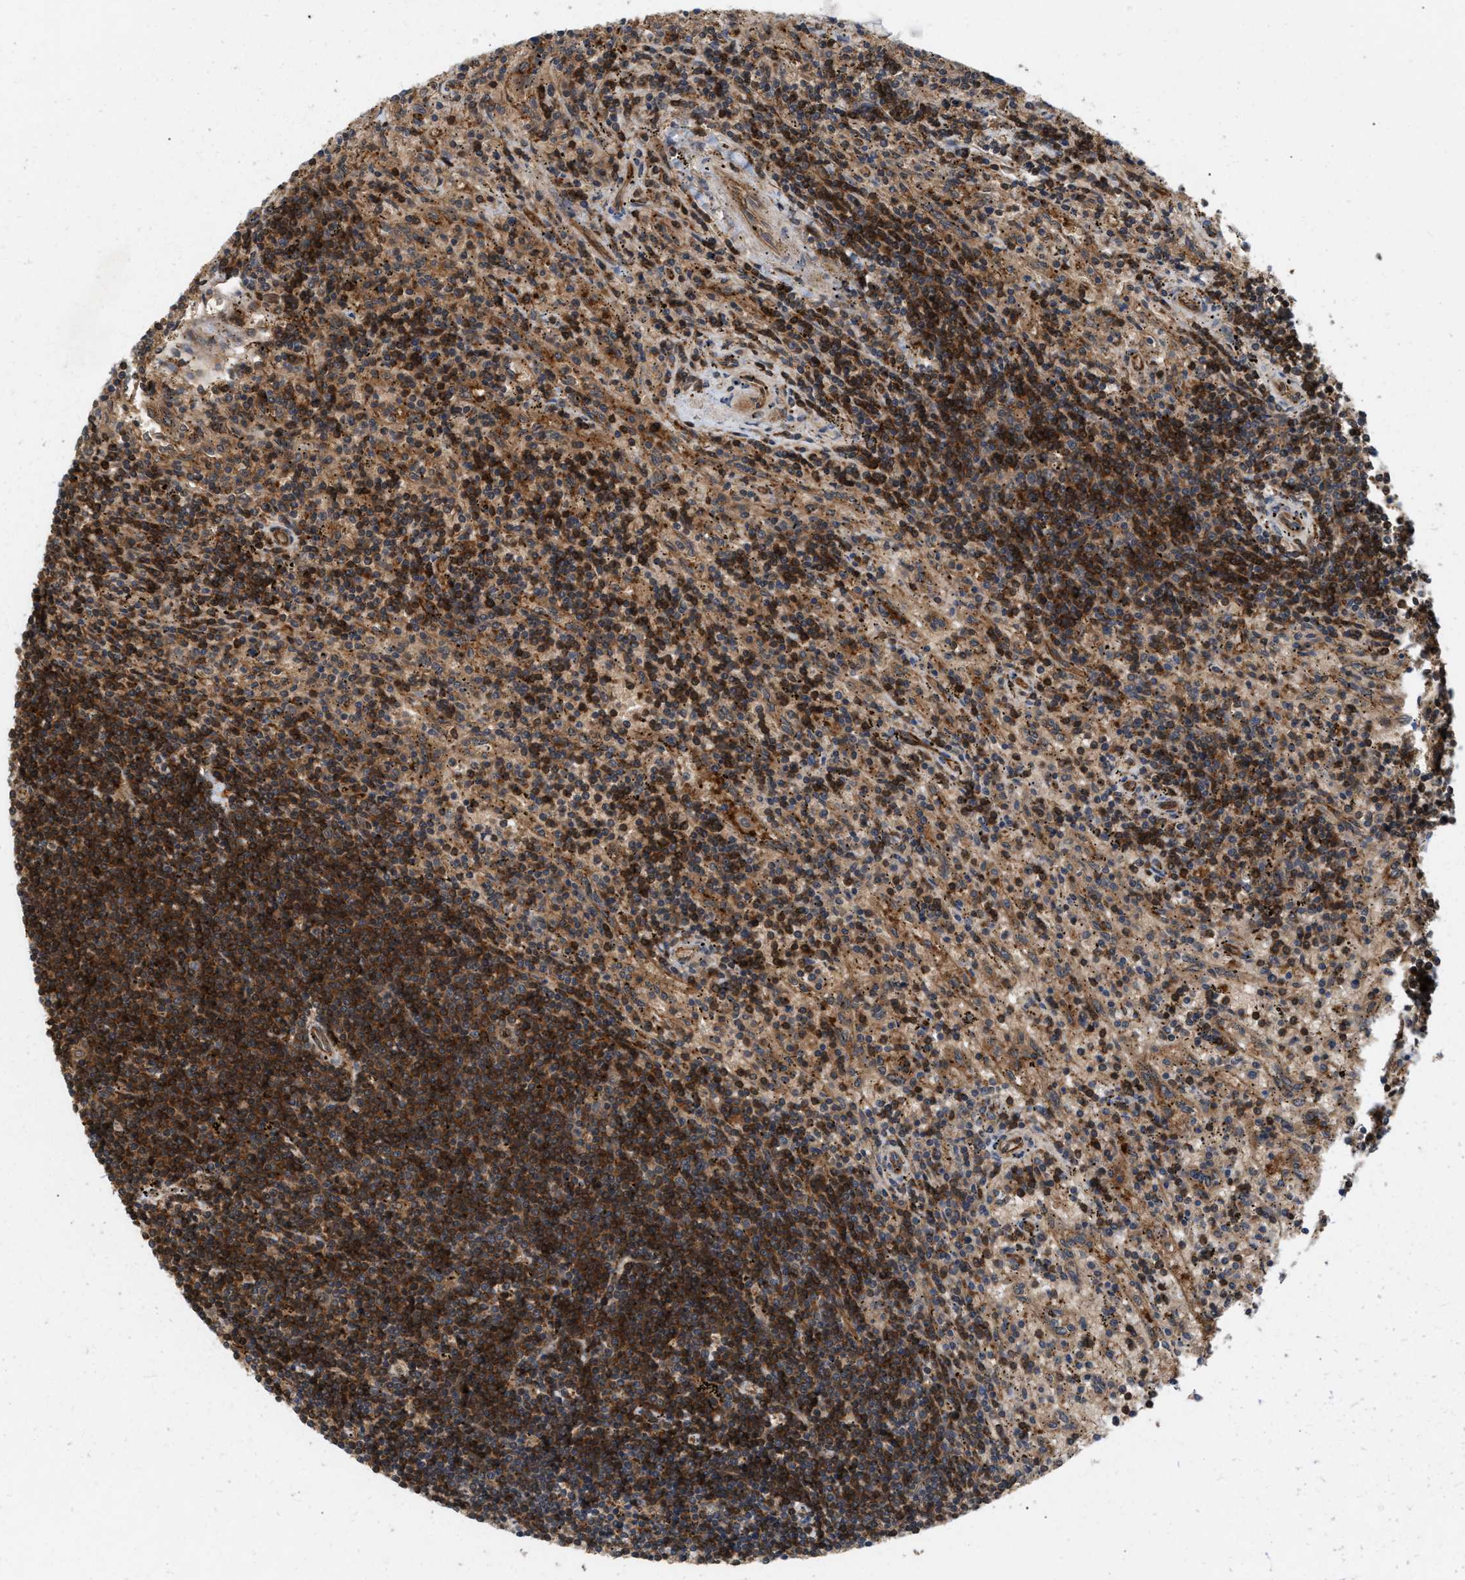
{"staining": {"intensity": "strong", "quantity": "25%-75%", "location": "cytoplasmic/membranous,nuclear"}, "tissue": "lymphoma", "cell_type": "Tumor cells", "image_type": "cancer", "snomed": [{"axis": "morphology", "description": "Malignant lymphoma, non-Hodgkin's type, Low grade"}, {"axis": "topography", "description": "Spleen"}], "caption": "Immunohistochemical staining of human lymphoma shows high levels of strong cytoplasmic/membranous and nuclear protein positivity in about 25%-75% of tumor cells.", "gene": "GLOD4", "patient": {"sex": "male", "age": 76}}